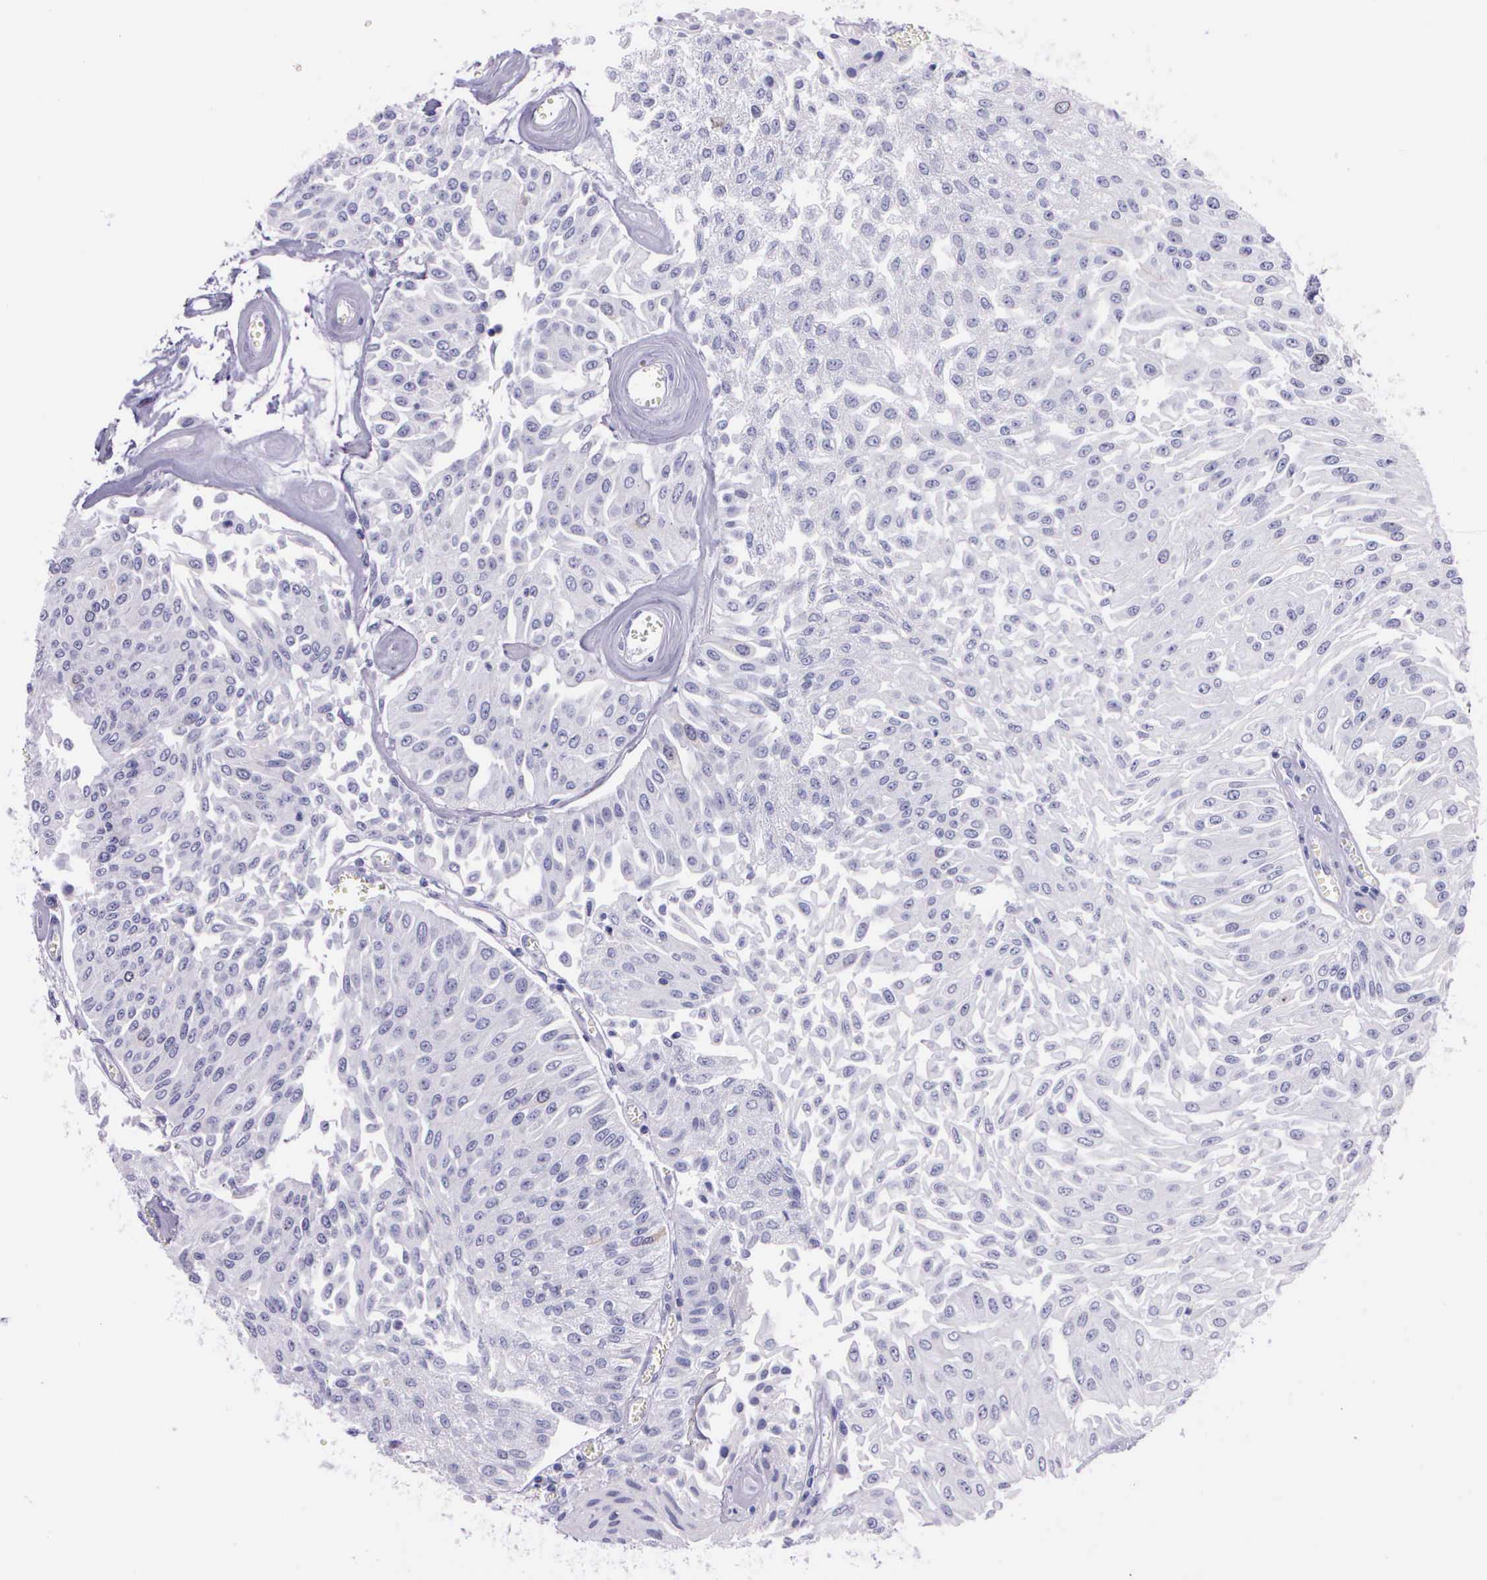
{"staining": {"intensity": "negative", "quantity": "none", "location": "none"}, "tissue": "urothelial cancer", "cell_type": "Tumor cells", "image_type": "cancer", "snomed": [{"axis": "morphology", "description": "Urothelial carcinoma, Low grade"}, {"axis": "topography", "description": "Urinary bladder"}], "caption": "Immunohistochemistry (IHC) of human urothelial cancer displays no positivity in tumor cells.", "gene": "CCNB1", "patient": {"sex": "male", "age": 86}}